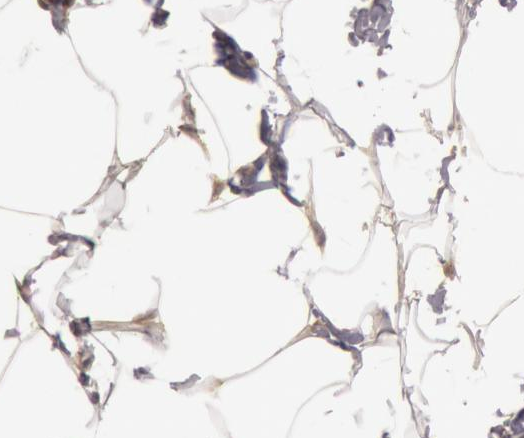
{"staining": {"intensity": "moderate", "quantity": "<25%", "location": "cytoplasmic/membranous"}, "tissue": "adipose tissue", "cell_type": "Adipocytes", "image_type": "normal", "snomed": [{"axis": "morphology", "description": "Normal tissue, NOS"}, {"axis": "topography", "description": "Vascular tissue"}], "caption": "Immunohistochemical staining of unremarkable human adipose tissue reveals <25% levels of moderate cytoplasmic/membranous protein staining in about <25% of adipocytes. (IHC, brightfield microscopy, high magnification).", "gene": "C7", "patient": {"sex": "male", "age": 41}}